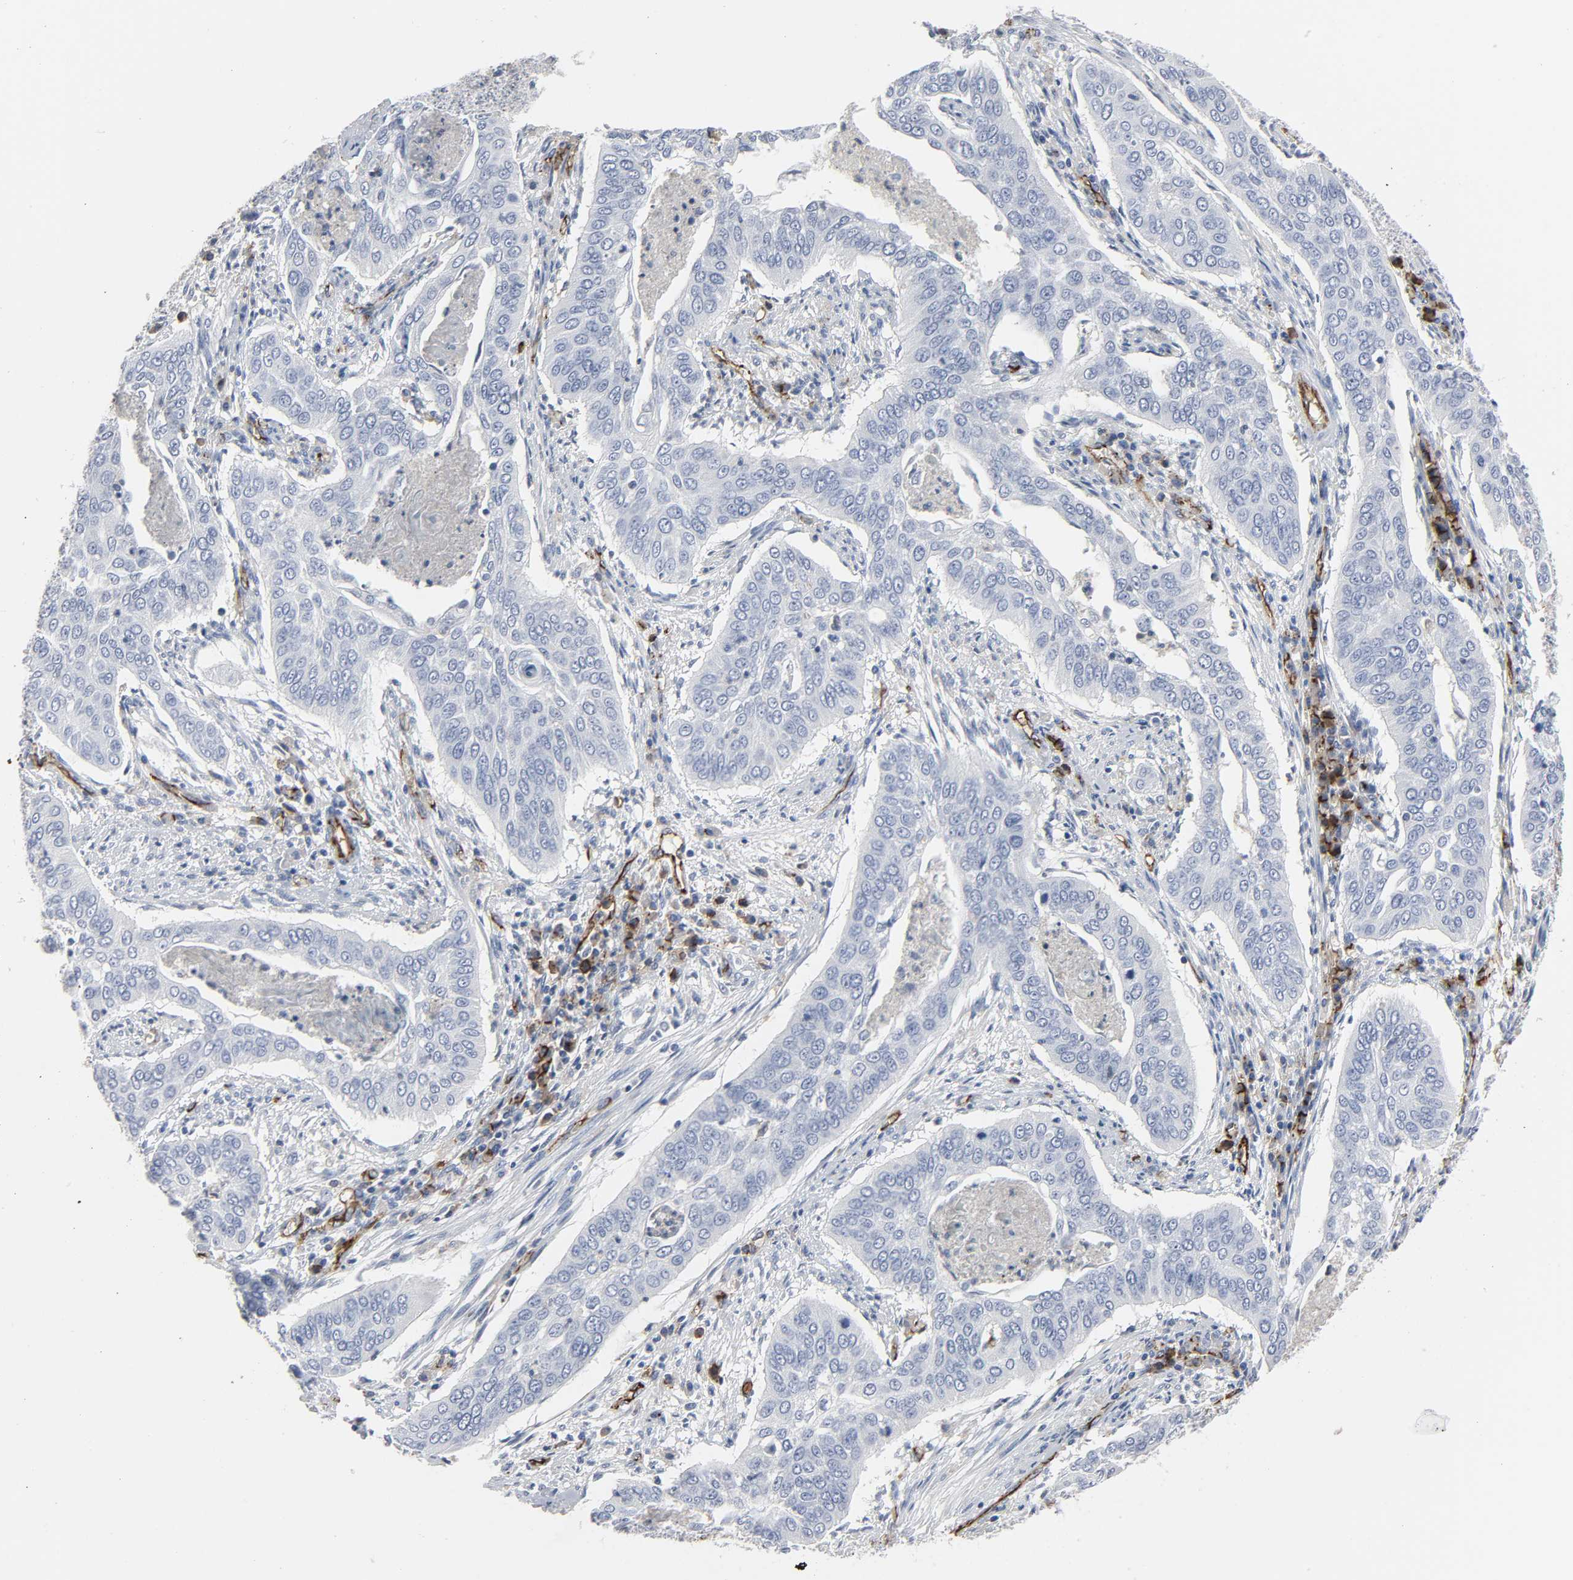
{"staining": {"intensity": "negative", "quantity": "none", "location": "none"}, "tissue": "cervical cancer", "cell_type": "Tumor cells", "image_type": "cancer", "snomed": [{"axis": "morphology", "description": "Squamous cell carcinoma, NOS"}, {"axis": "topography", "description": "Cervix"}], "caption": "High magnification brightfield microscopy of cervical squamous cell carcinoma stained with DAB (brown) and counterstained with hematoxylin (blue): tumor cells show no significant staining. (DAB (3,3'-diaminobenzidine) immunohistochemistry (IHC) visualized using brightfield microscopy, high magnification).", "gene": "PECAM1", "patient": {"sex": "female", "age": 39}}